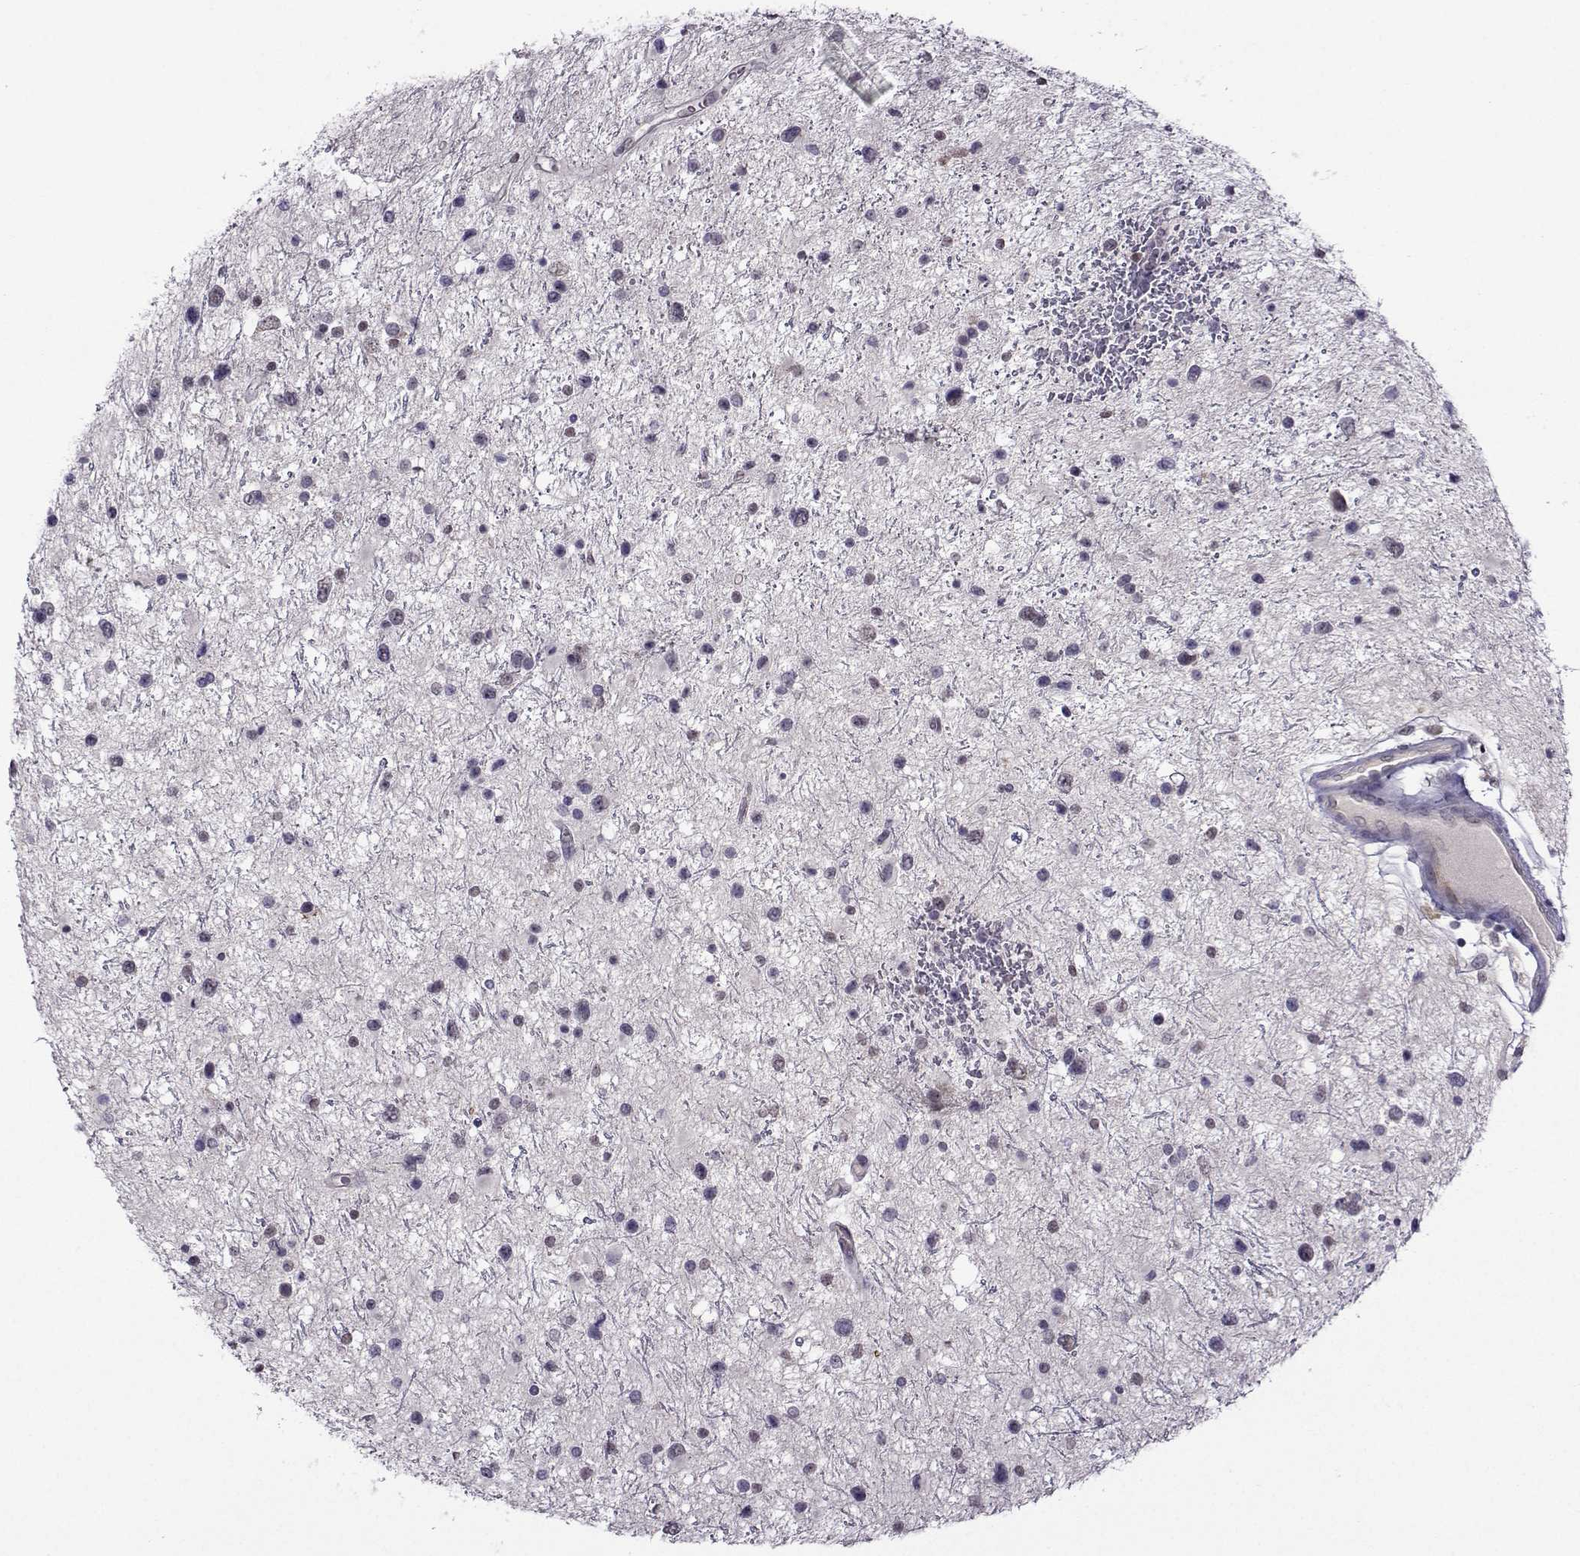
{"staining": {"intensity": "negative", "quantity": "none", "location": "none"}, "tissue": "glioma", "cell_type": "Tumor cells", "image_type": "cancer", "snomed": [{"axis": "morphology", "description": "Glioma, malignant, Low grade"}, {"axis": "topography", "description": "Brain"}], "caption": "This is an immunohistochemistry photomicrograph of human malignant low-grade glioma. There is no positivity in tumor cells.", "gene": "DDX20", "patient": {"sex": "female", "age": 32}}